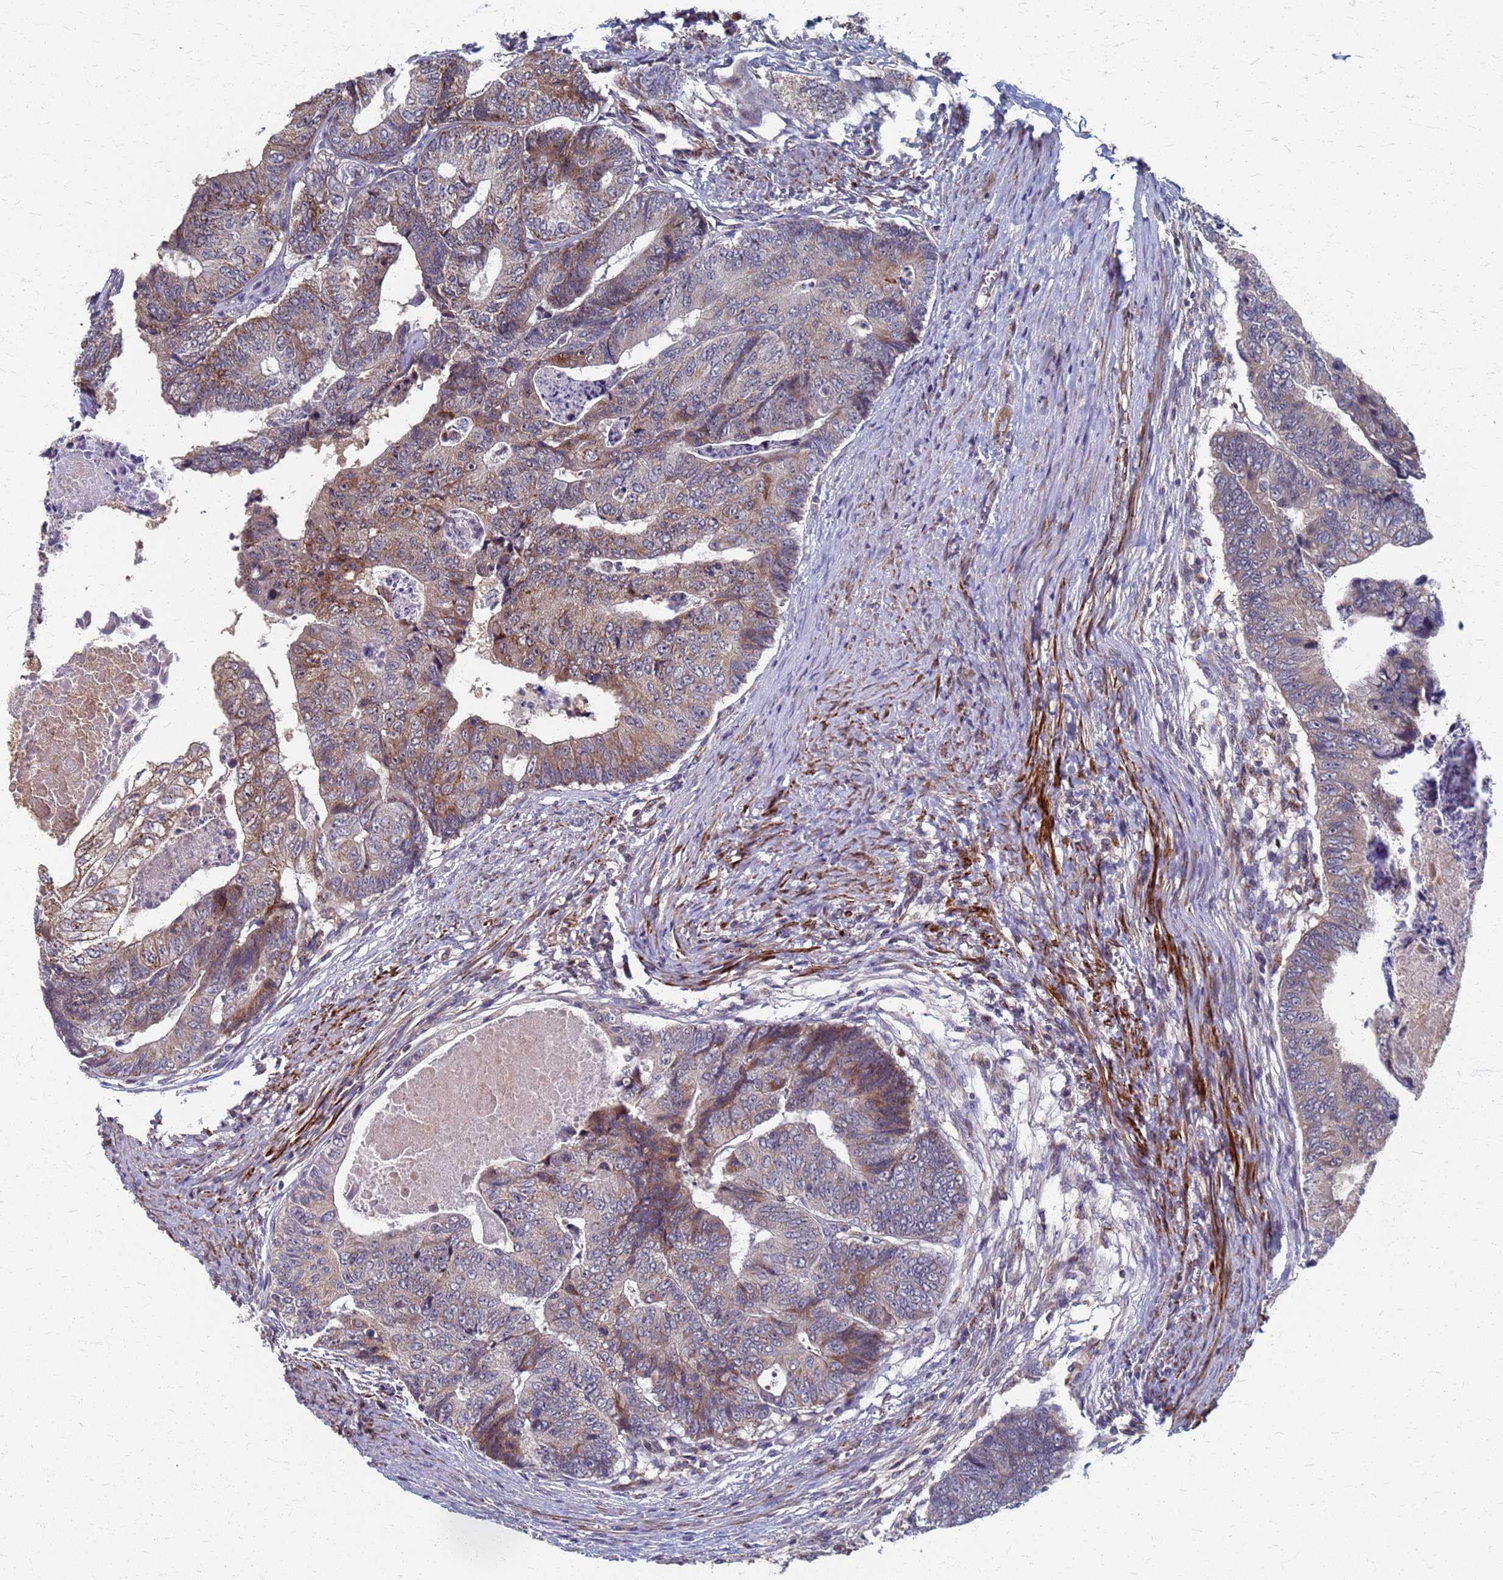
{"staining": {"intensity": "moderate", "quantity": "25%-75%", "location": "cytoplasmic/membranous"}, "tissue": "colorectal cancer", "cell_type": "Tumor cells", "image_type": "cancer", "snomed": [{"axis": "morphology", "description": "Adenocarcinoma, NOS"}, {"axis": "topography", "description": "Colon"}], "caption": "Protein staining reveals moderate cytoplasmic/membranous staining in about 25%-75% of tumor cells in colorectal adenocarcinoma.", "gene": "ATPAF1", "patient": {"sex": "female", "age": 67}}